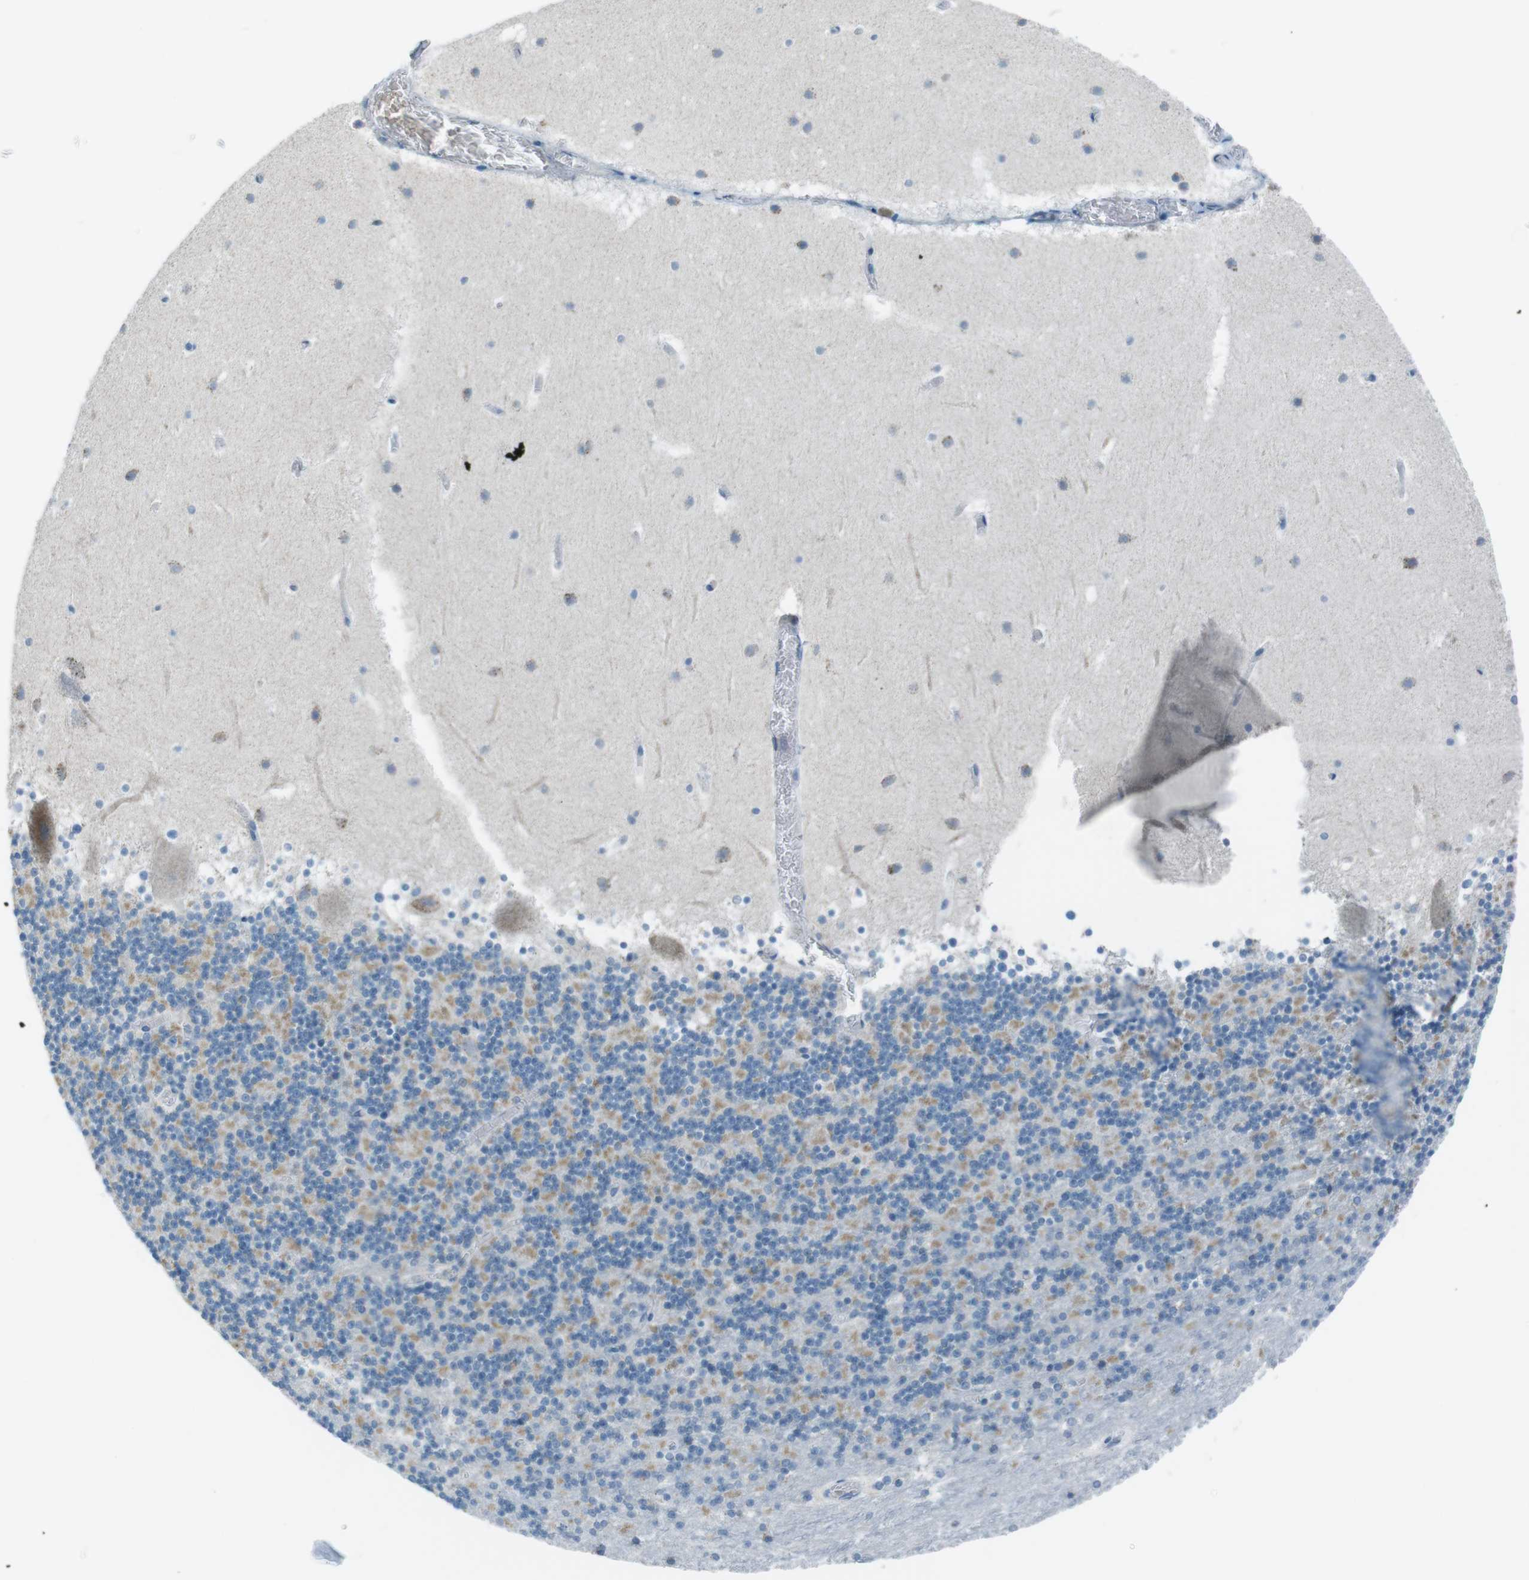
{"staining": {"intensity": "negative", "quantity": "none", "location": "none"}, "tissue": "cerebellum", "cell_type": "Cells in granular layer", "image_type": "normal", "snomed": [{"axis": "morphology", "description": "Normal tissue, NOS"}, {"axis": "topography", "description": "Cerebellum"}], "caption": "Immunohistochemistry (IHC) histopathology image of benign human cerebellum stained for a protein (brown), which reveals no positivity in cells in granular layer.", "gene": "DNAJA3", "patient": {"sex": "male", "age": 45}}